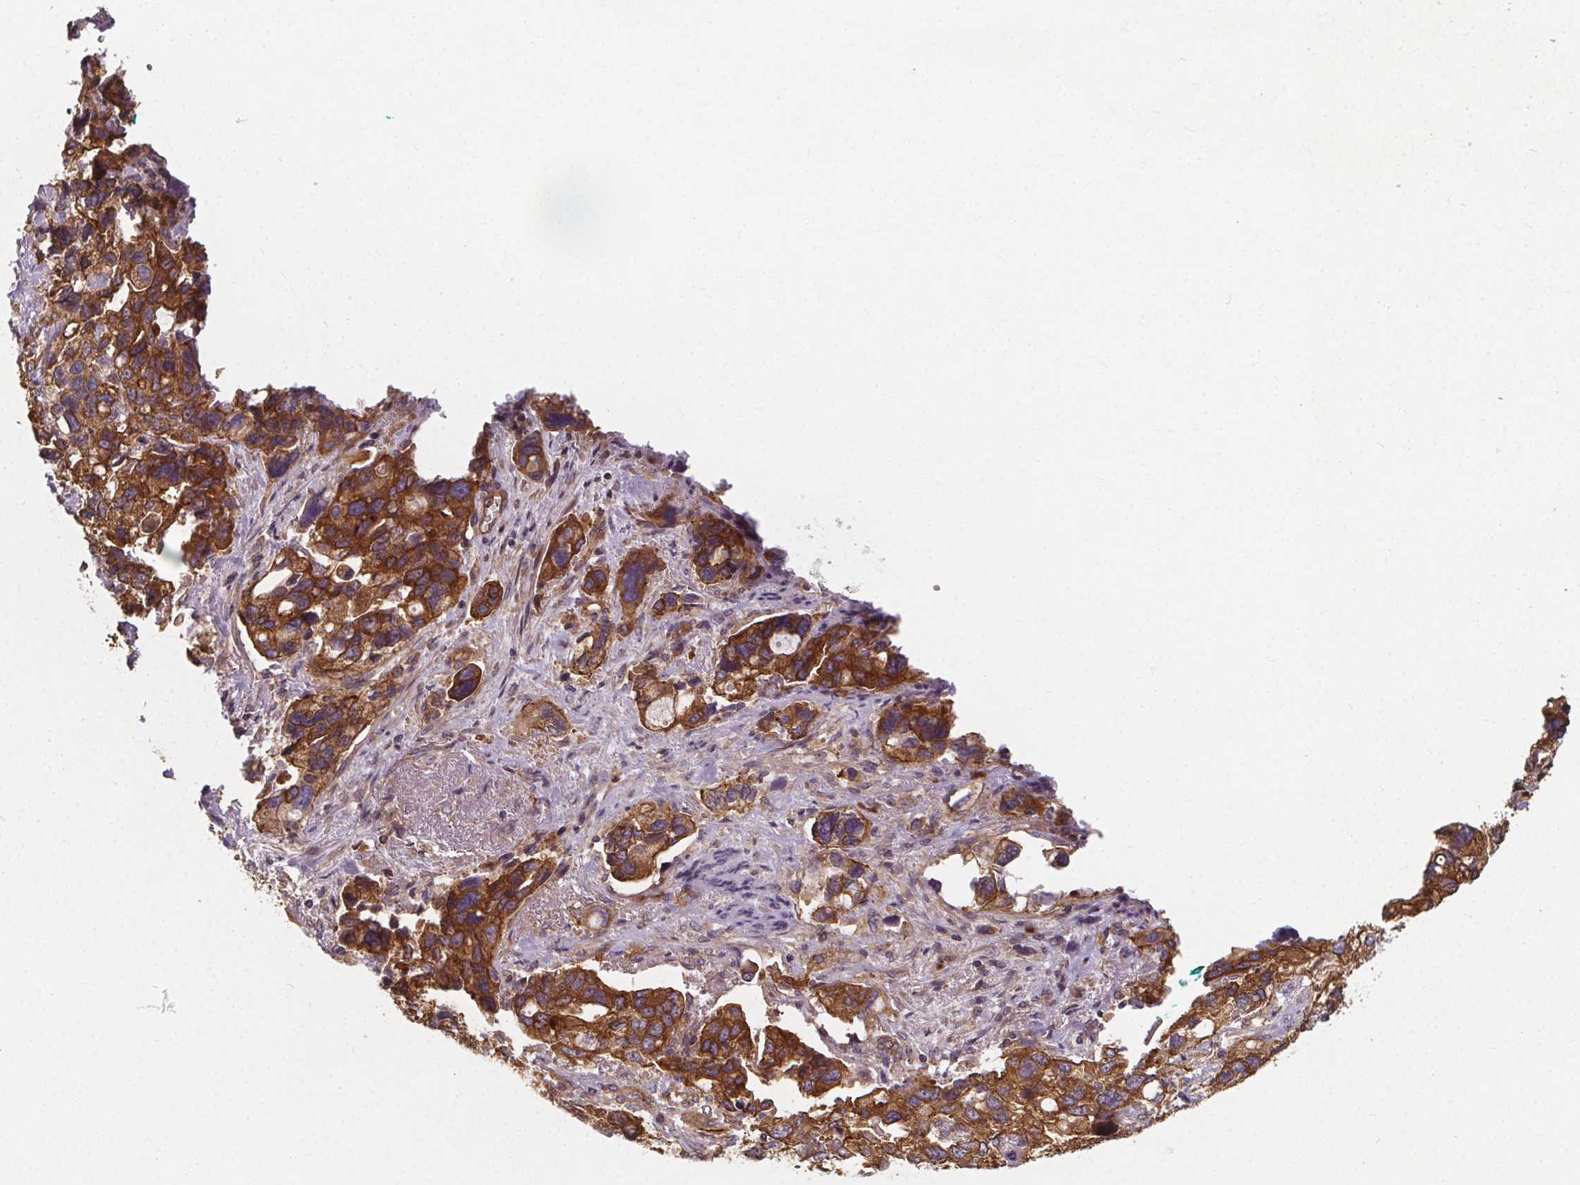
{"staining": {"intensity": "strong", "quantity": ">75%", "location": "cytoplasmic/membranous"}, "tissue": "stomach cancer", "cell_type": "Tumor cells", "image_type": "cancer", "snomed": [{"axis": "morphology", "description": "Adenocarcinoma, NOS"}, {"axis": "topography", "description": "Stomach, upper"}], "caption": "The photomicrograph demonstrates immunohistochemical staining of stomach adenocarcinoma. There is strong cytoplasmic/membranous expression is present in about >75% of tumor cells.", "gene": "CLINT1", "patient": {"sex": "female", "age": 81}}